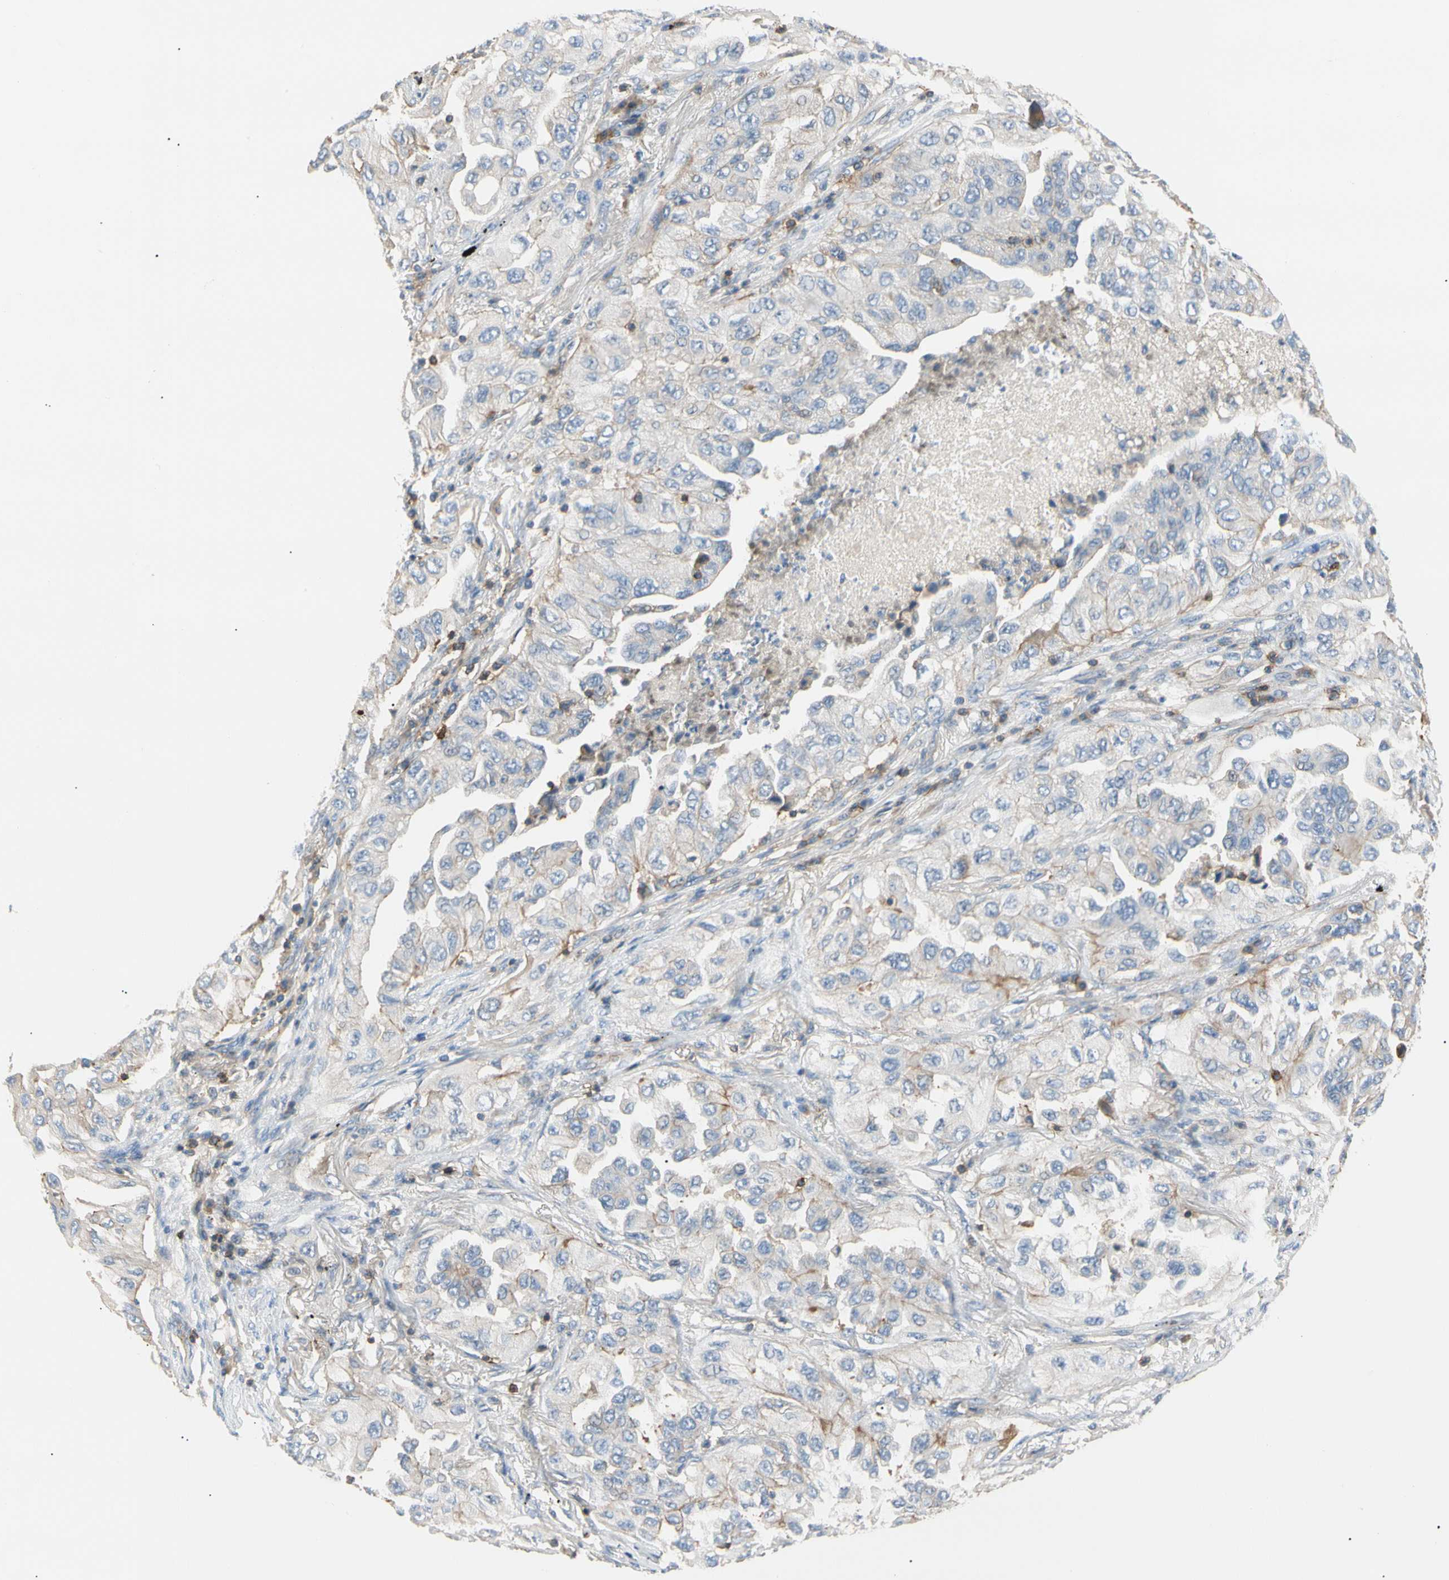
{"staining": {"intensity": "negative", "quantity": "none", "location": "none"}, "tissue": "lung cancer", "cell_type": "Tumor cells", "image_type": "cancer", "snomed": [{"axis": "morphology", "description": "Adenocarcinoma, NOS"}, {"axis": "topography", "description": "Lung"}], "caption": "Tumor cells show no significant positivity in lung cancer (adenocarcinoma).", "gene": "TNFRSF18", "patient": {"sex": "female", "age": 65}}